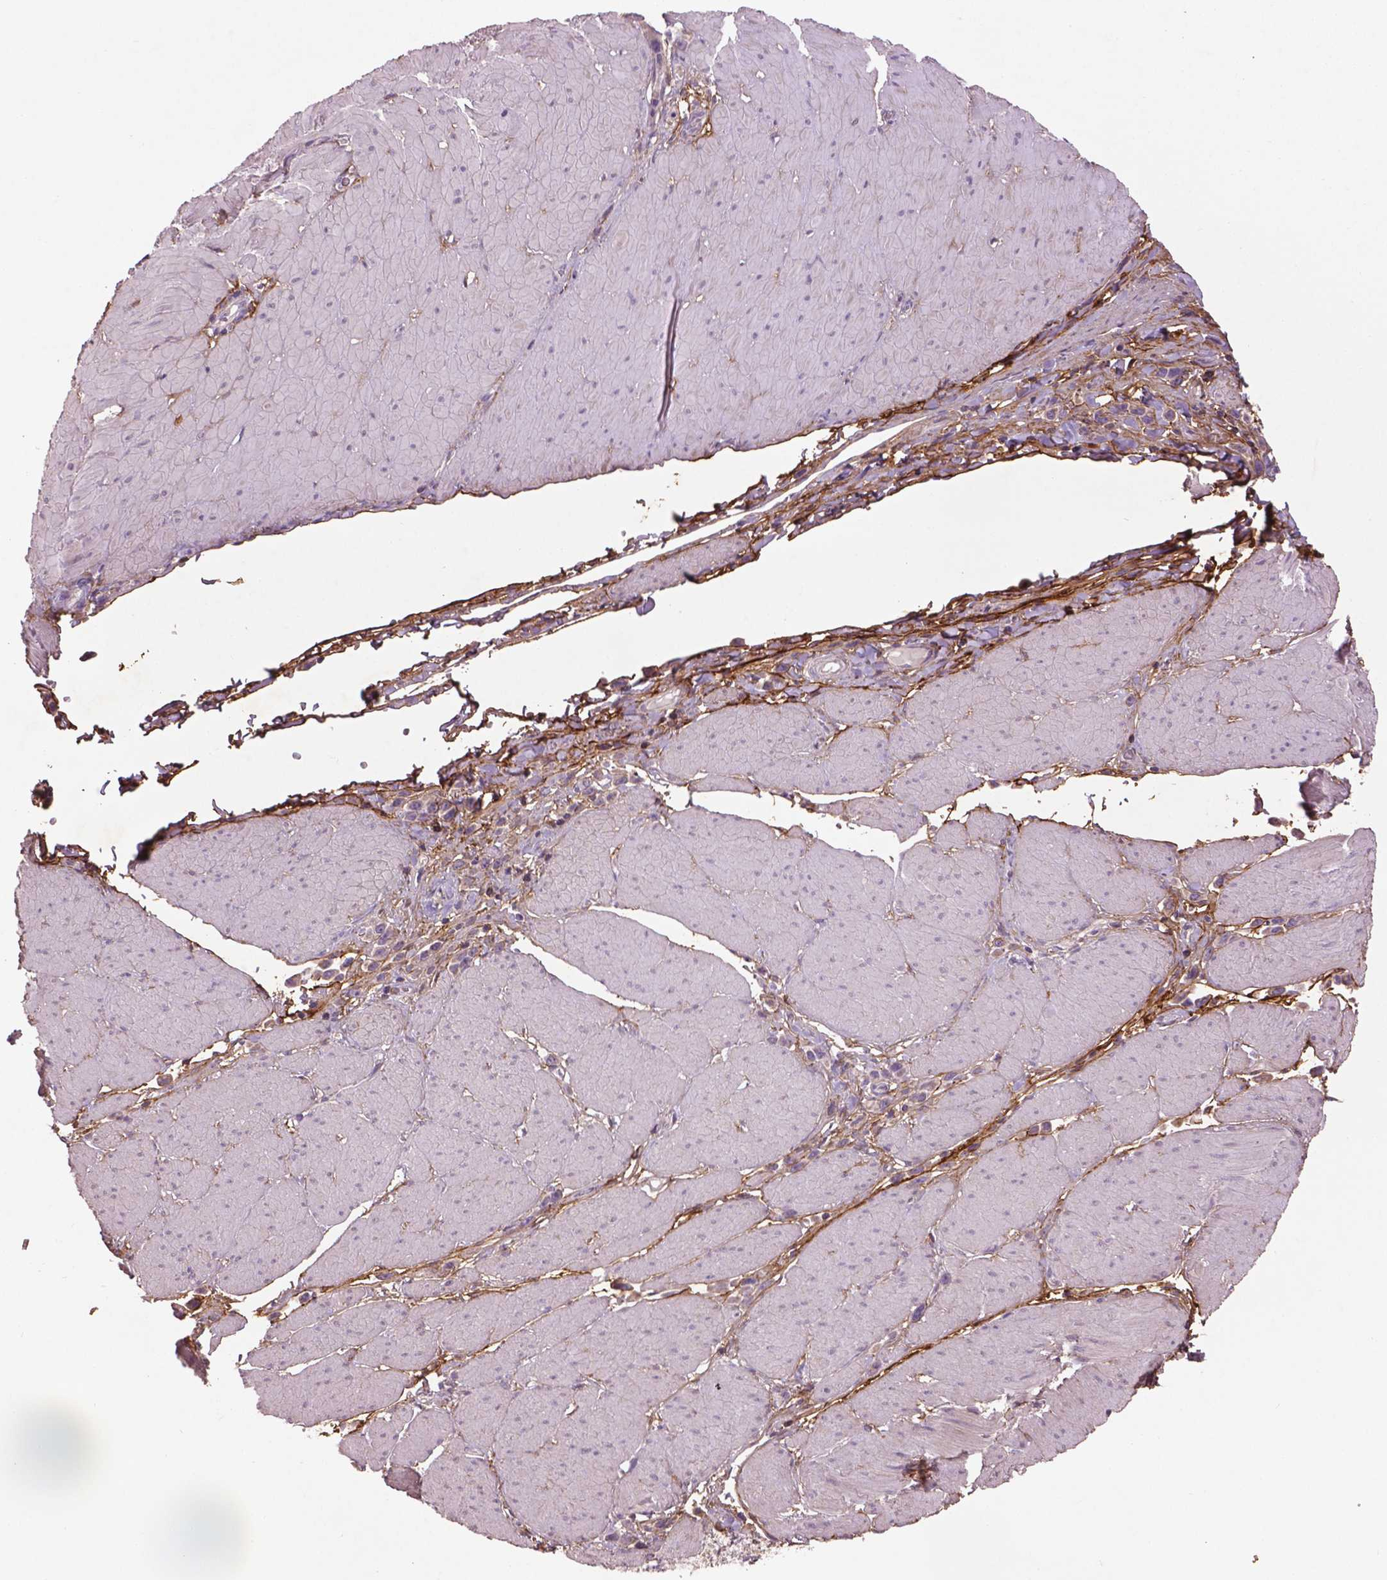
{"staining": {"intensity": "negative", "quantity": "none", "location": "none"}, "tissue": "stomach cancer", "cell_type": "Tumor cells", "image_type": "cancer", "snomed": [{"axis": "morphology", "description": "Adenocarcinoma, NOS"}, {"axis": "topography", "description": "Stomach"}], "caption": "There is no significant positivity in tumor cells of stomach cancer (adenocarcinoma).", "gene": "LRRC3C", "patient": {"sex": "male", "age": 47}}